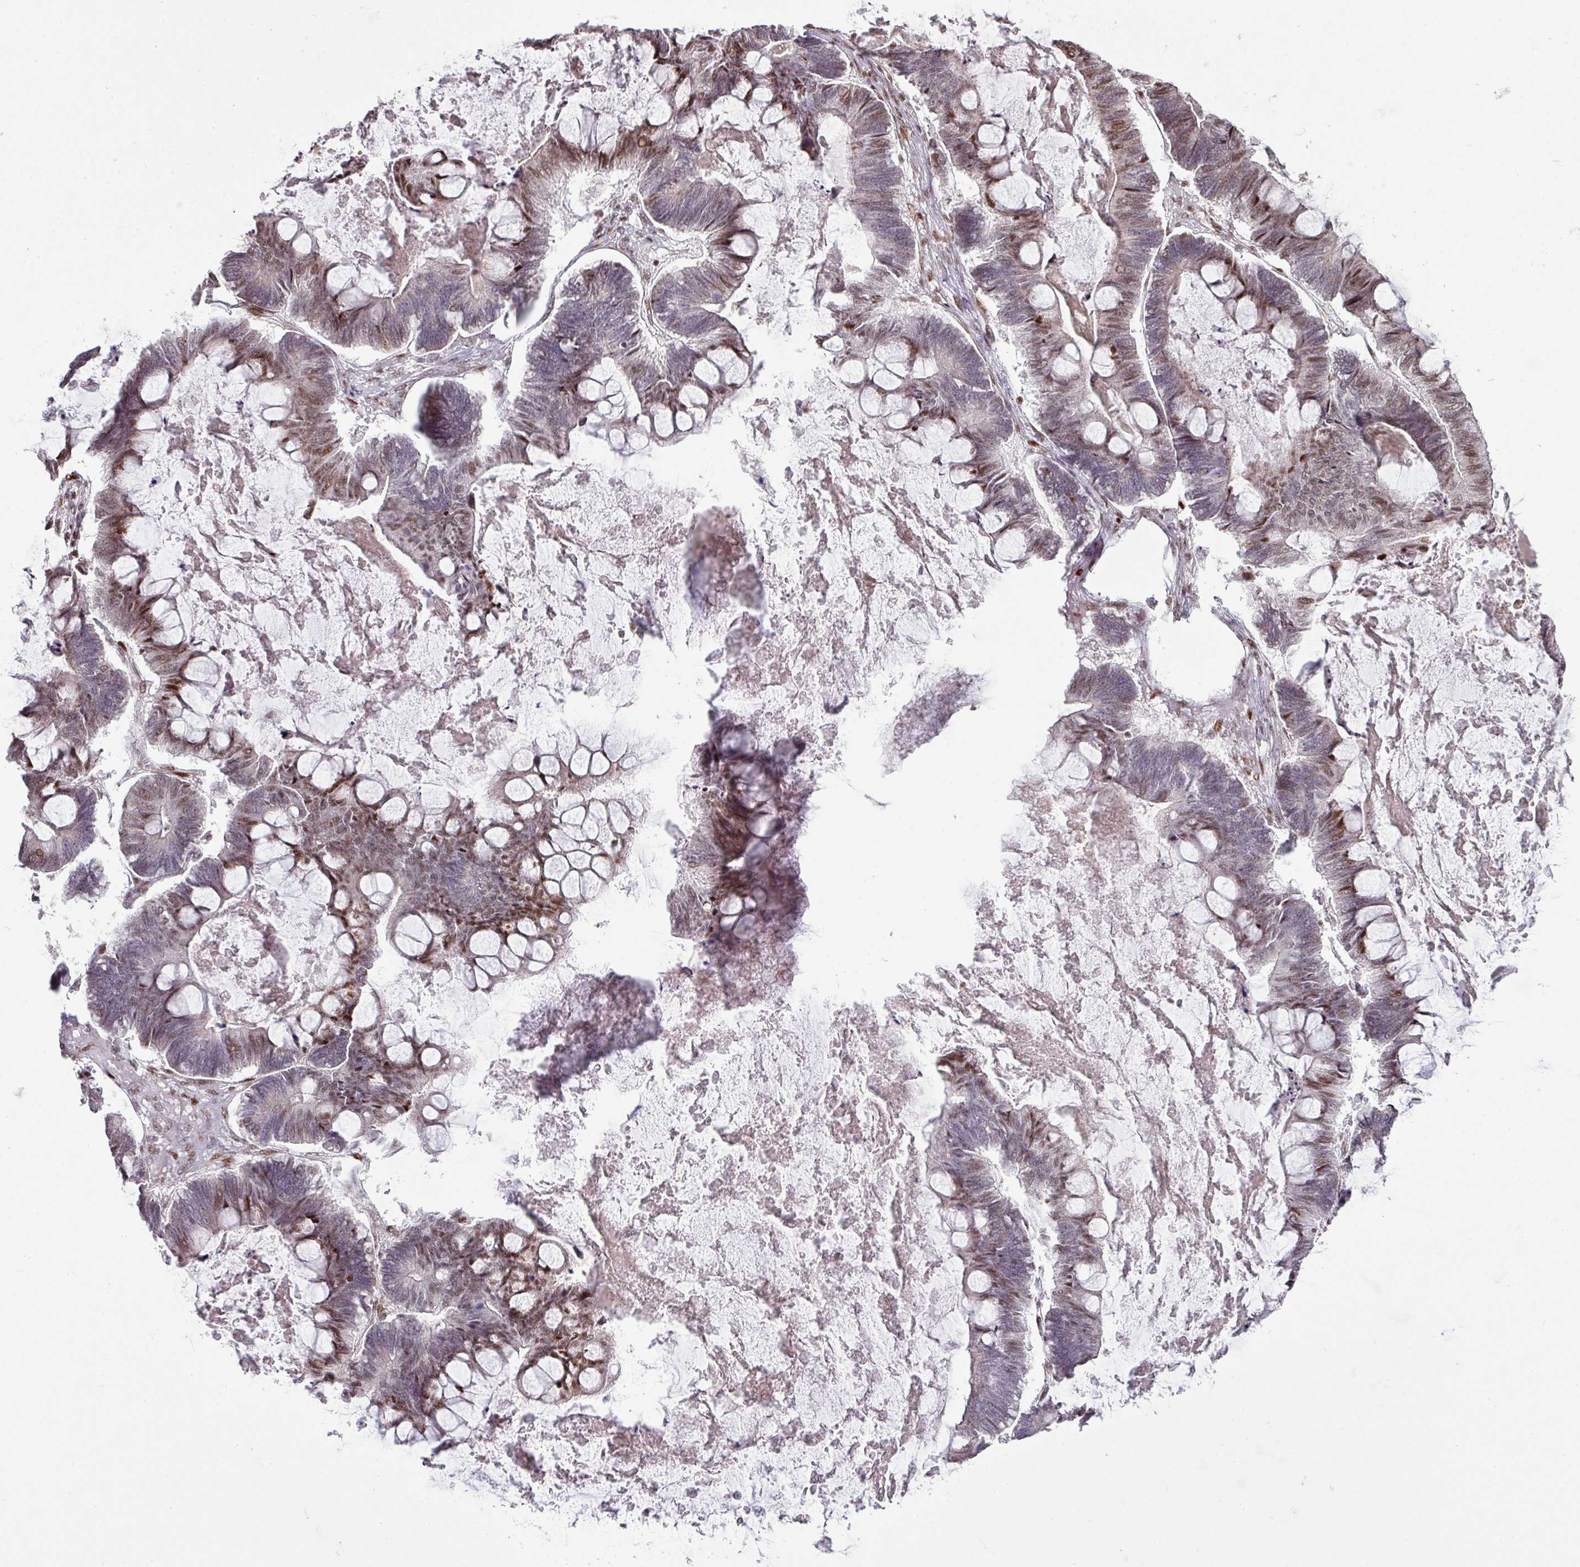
{"staining": {"intensity": "moderate", "quantity": "25%-75%", "location": "nuclear"}, "tissue": "ovarian cancer", "cell_type": "Tumor cells", "image_type": "cancer", "snomed": [{"axis": "morphology", "description": "Cystadenocarcinoma, mucinous, NOS"}, {"axis": "topography", "description": "Ovary"}], "caption": "Mucinous cystadenocarcinoma (ovarian) was stained to show a protein in brown. There is medium levels of moderate nuclear expression in approximately 25%-75% of tumor cells.", "gene": "MYSM1", "patient": {"sex": "female", "age": 61}}